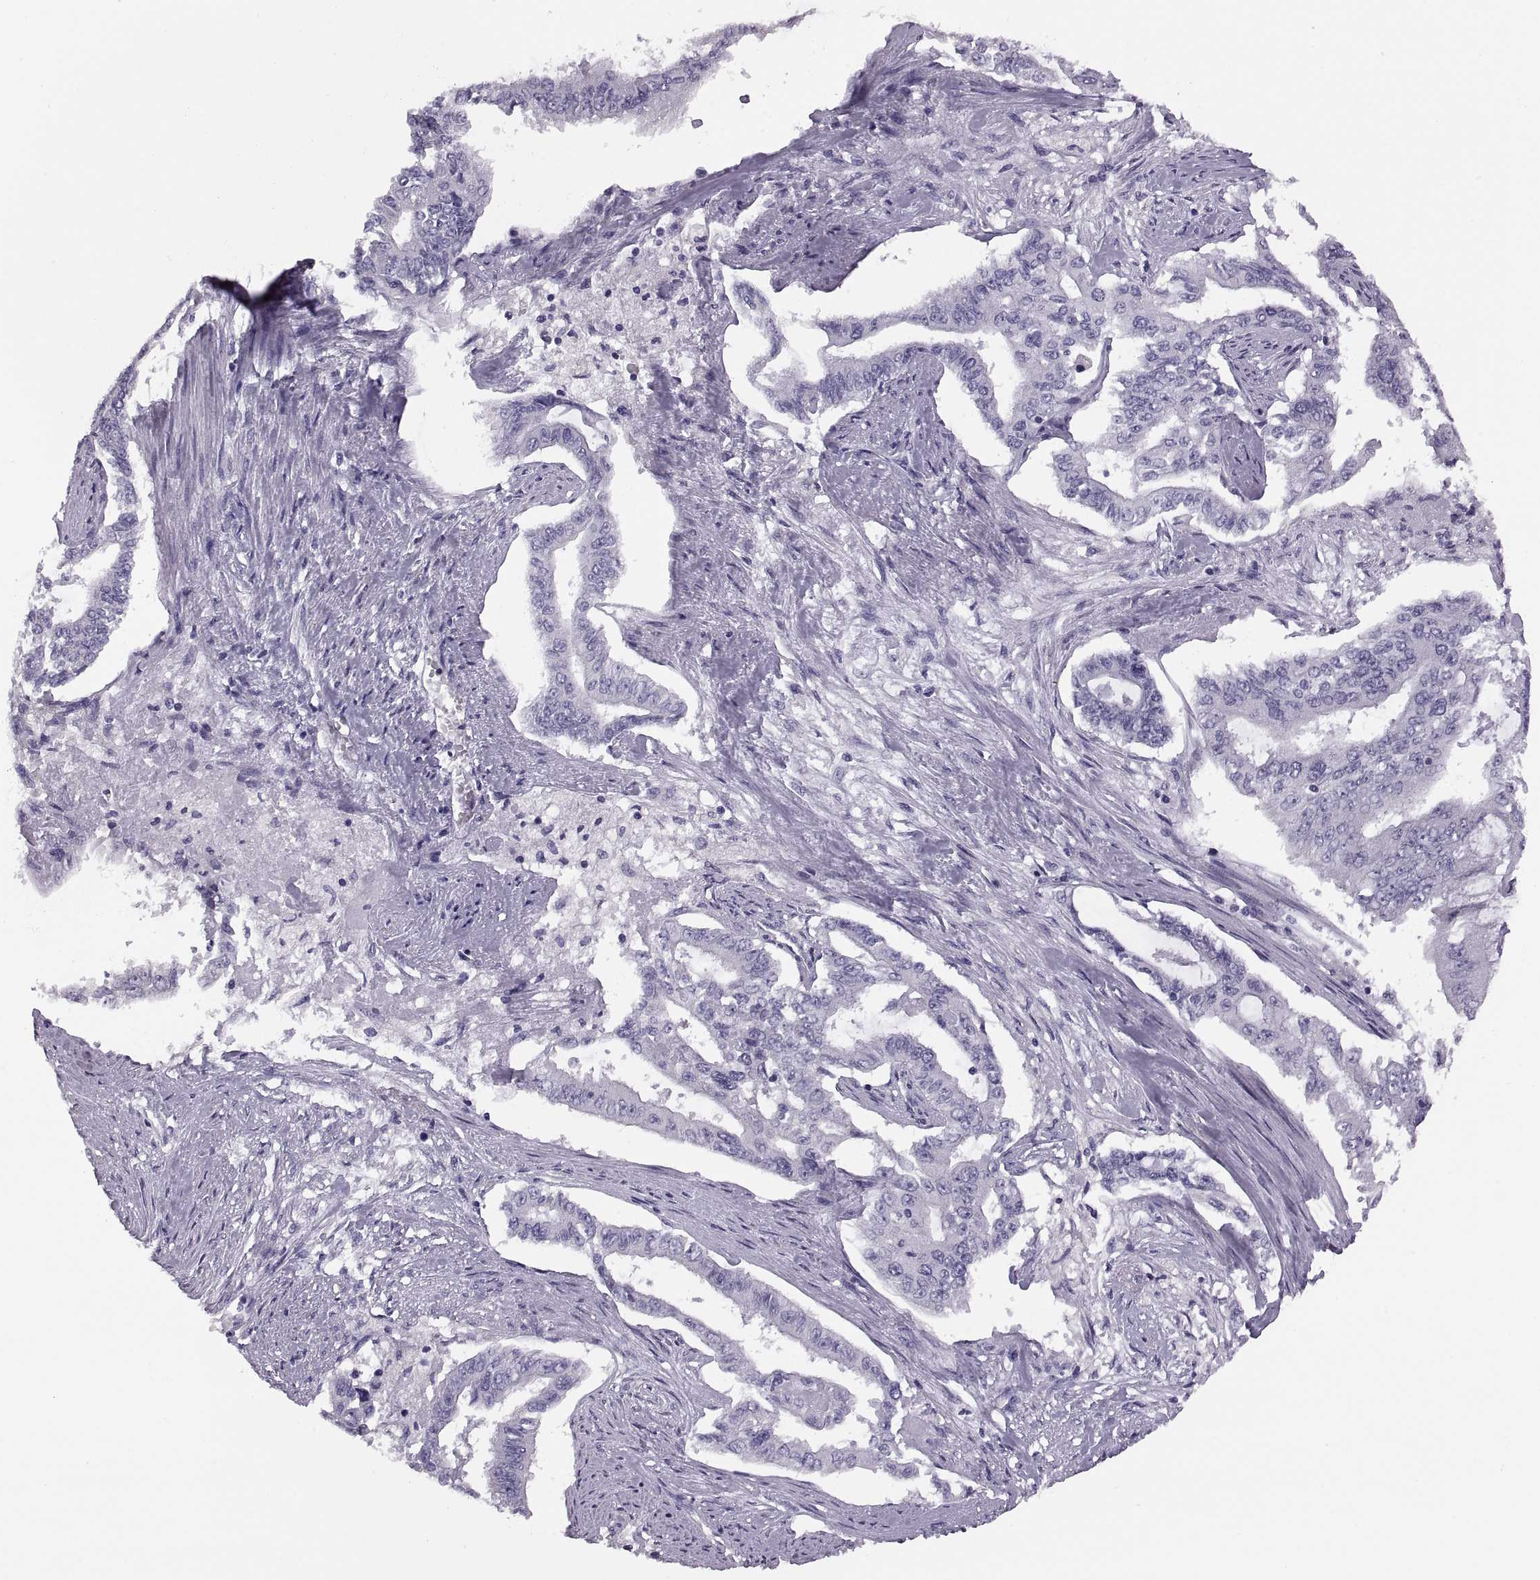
{"staining": {"intensity": "negative", "quantity": "none", "location": "none"}, "tissue": "endometrial cancer", "cell_type": "Tumor cells", "image_type": "cancer", "snomed": [{"axis": "morphology", "description": "Adenocarcinoma, NOS"}, {"axis": "topography", "description": "Uterus"}], "caption": "This histopathology image is of endometrial cancer stained with immunohistochemistry to label a protein in brown with the nuclei are counter-stained blue. There is no expression in tumor cells.", "gene": "ADH6", "patient": {"sex": "female", "age": 59}}